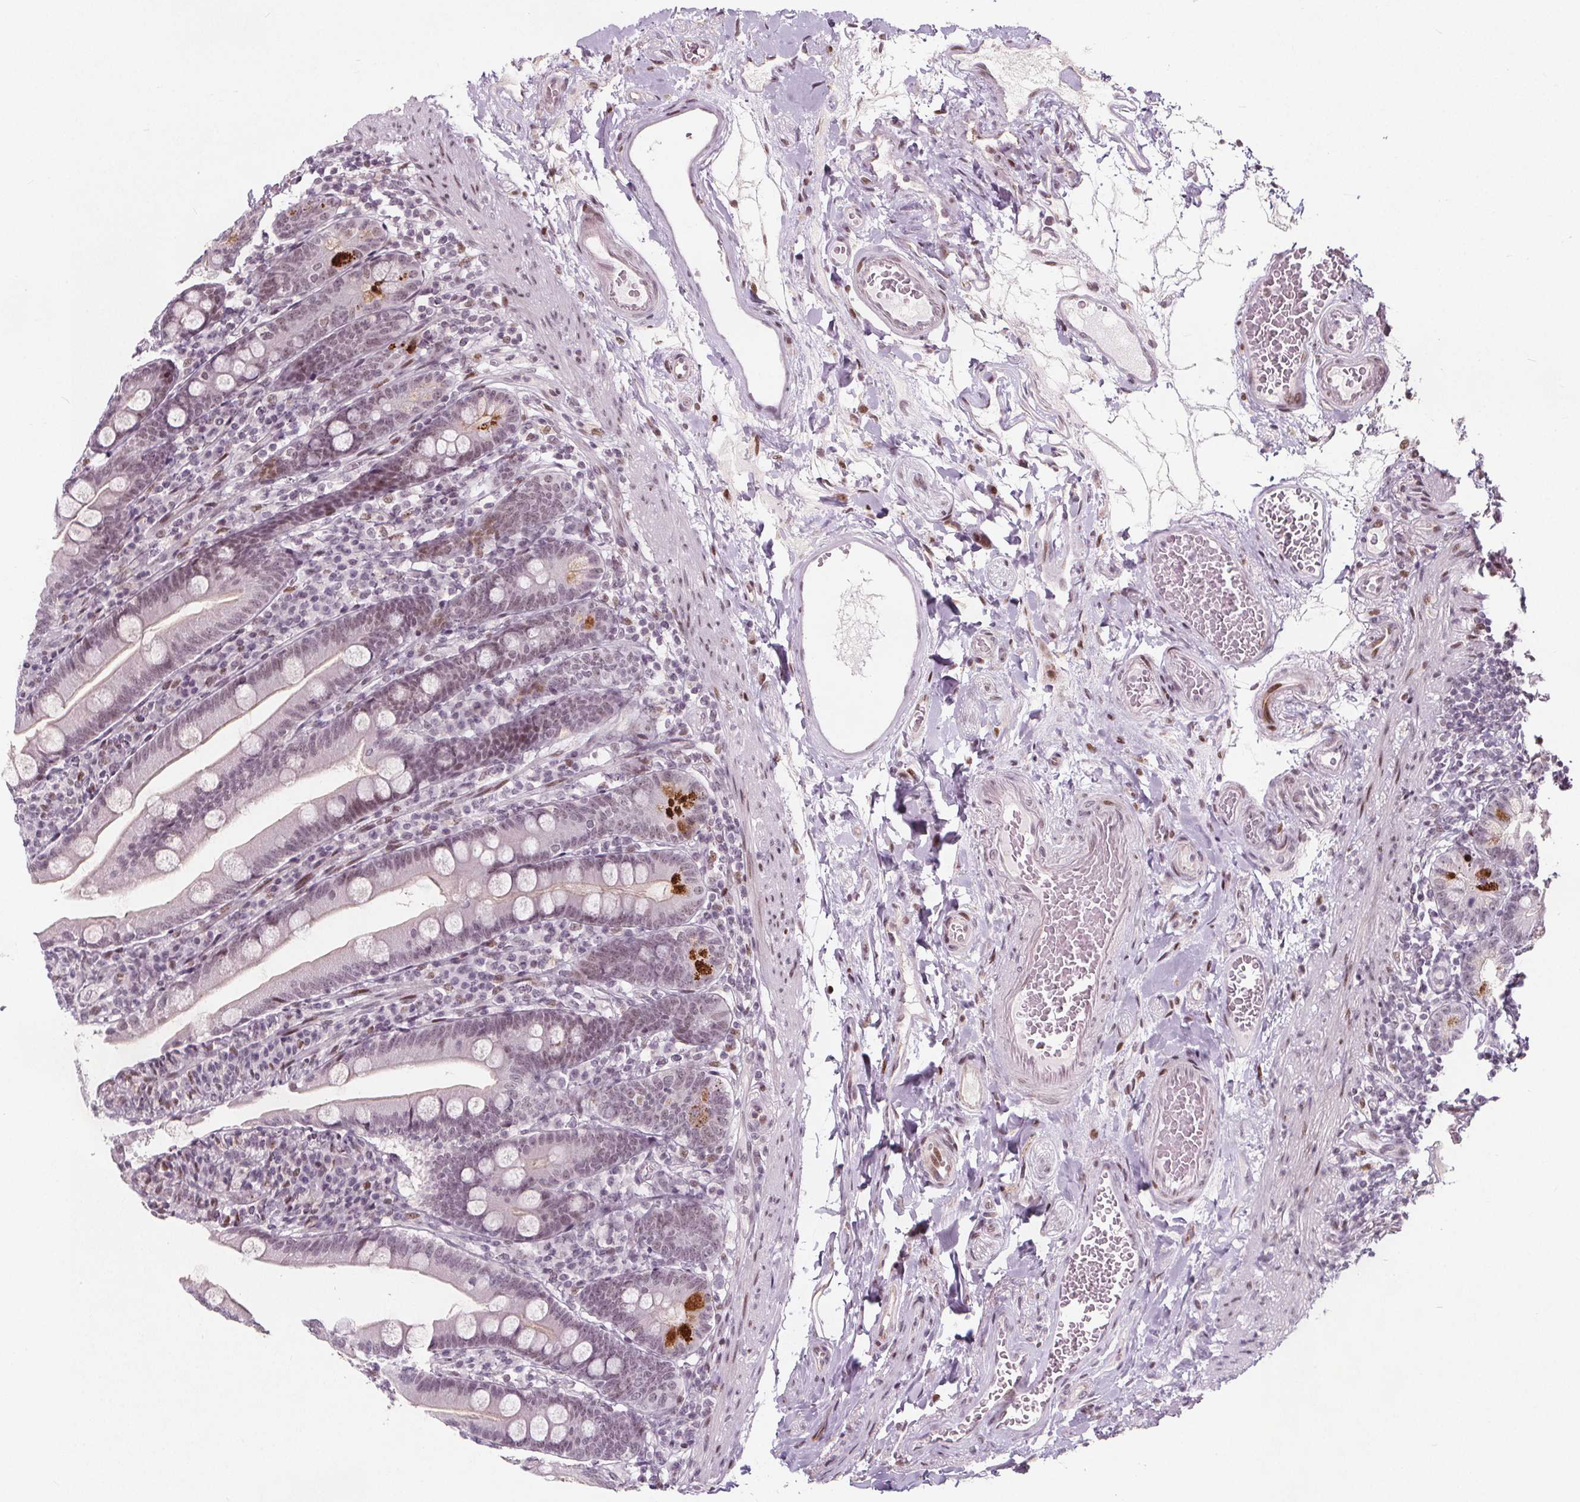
{"staining": {"intensity": "weak", "quantity": "25%-75%", "location": "cytoplasmic/membranous,nuclear"}, "tissue": "duodenum", "cell_type": "Glandular cells", "image_type": "normal", "snomed": [{"axis": "morphology", "description": "Normal tissue, NOS"}, {"axis": "topography", "description": "Duodenum"}], "caption": "Immunohistochemical staining of unremarkable duodenum displays 25%-75% levels of weak cytoplasmic/membranous,nuclear protein expression in about 25%-75% of glandular cells. The protein of interest is stained brown, and the nuclei are stained in blue (DAB (3,3'-diaminobenzidine) IHC with brightfield microscopy, high magnification).", "gene": "TAF6L", "patient": {"sex": "female", "age": 67}}